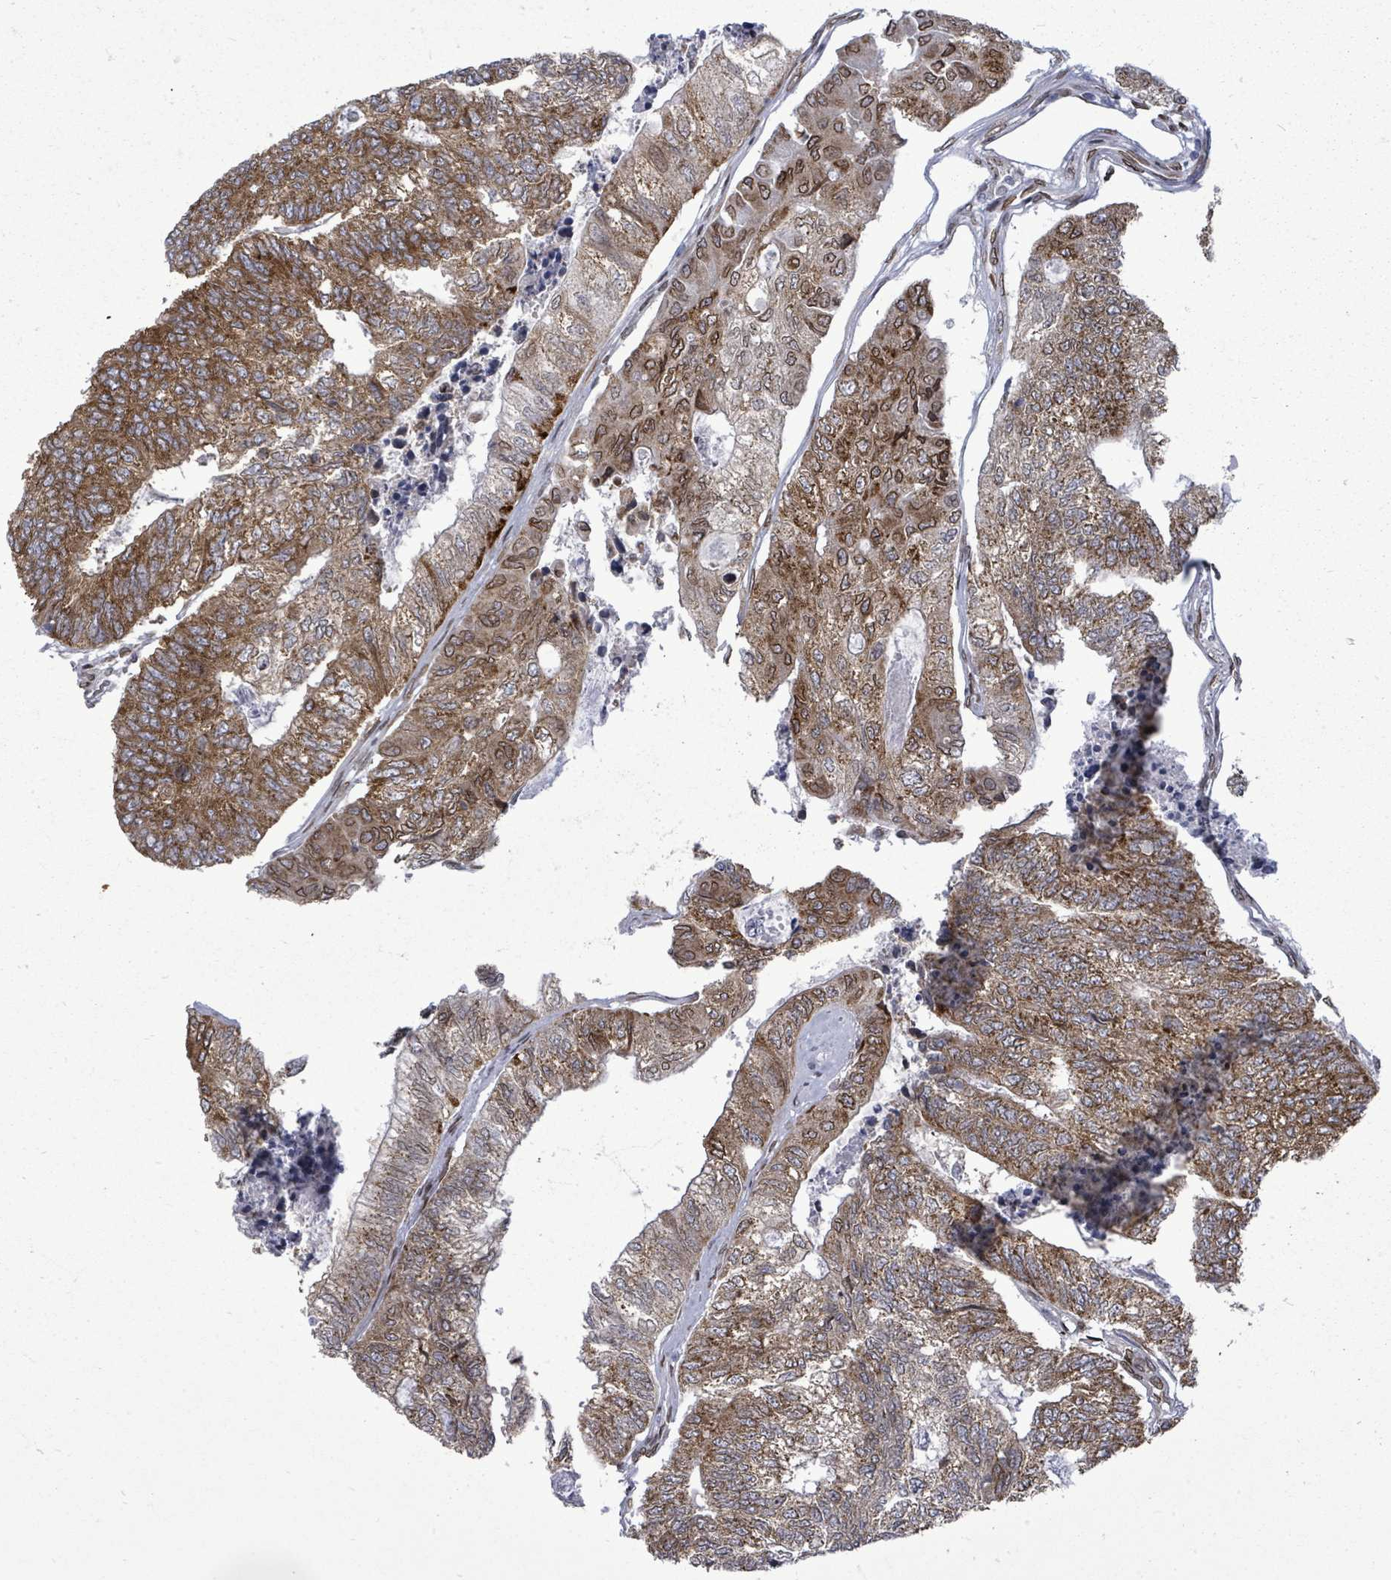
{"staining": {"intensity": "moderate", "quantity": ">75%", "location": "cytoplasmic/membranous,nuclear"}, "tissue": "colorectal cancer", "cell_type": "Tumor cells", "image_type": "cancer", "snomed": [{"axis": "morphology", "description": "Adenocarcinoma, NOS"}, {"axis": "topography", "description": "Colon"}], "caption": "Immunohistochemical staining of human colorectal cancer shows moderate cytoplasmic/membranous and nuclear protein staining in approximately >75% of tumor cells. (brown staining indicates protein expression, while blue staining denotes nuclei).", "gene": "ARFGAP1", "patient": {"sex": "female", "age": 67}}